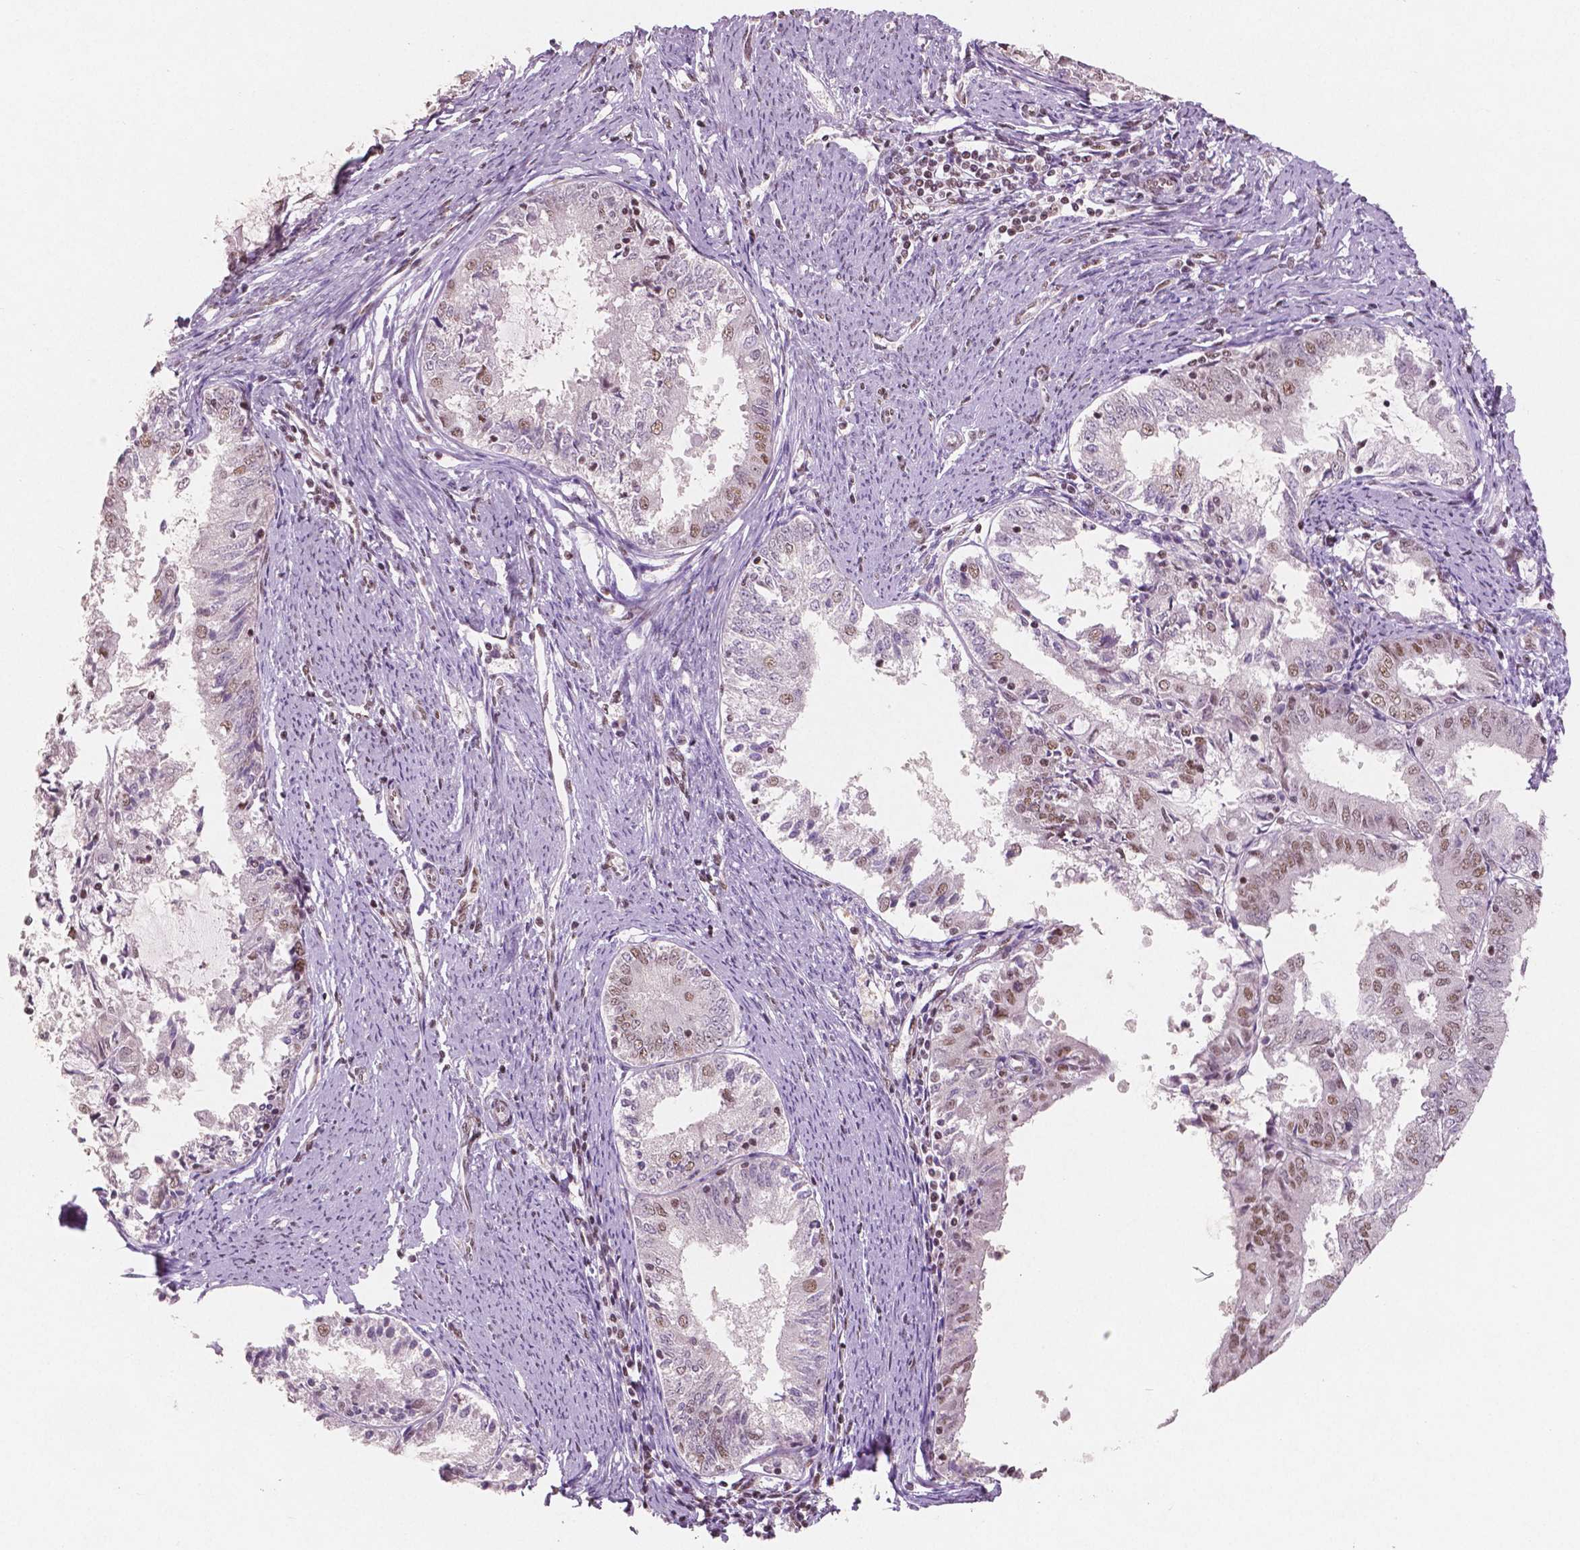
{"staining": {"intensity": "weak", "quantity": "<25%", "location": "nuclear"}, "tissue": "endometrial cancer", "cell_type": "Tumor cells", "image_type": "cancer", "snomed": [{"axis": "morphology", "description": "Adenocarcinoma, NOS"}, {"axis": "topography", "description": "Endometrium"}], "caption": "IHC histopathology image of neoplastic tissue: adenocarcinoma (endometrial) stained with DAB demonstrates no significant protein staining in tumor cells.", "gene": "BRD4", "patient": {"sex": "female", "age": 57}}